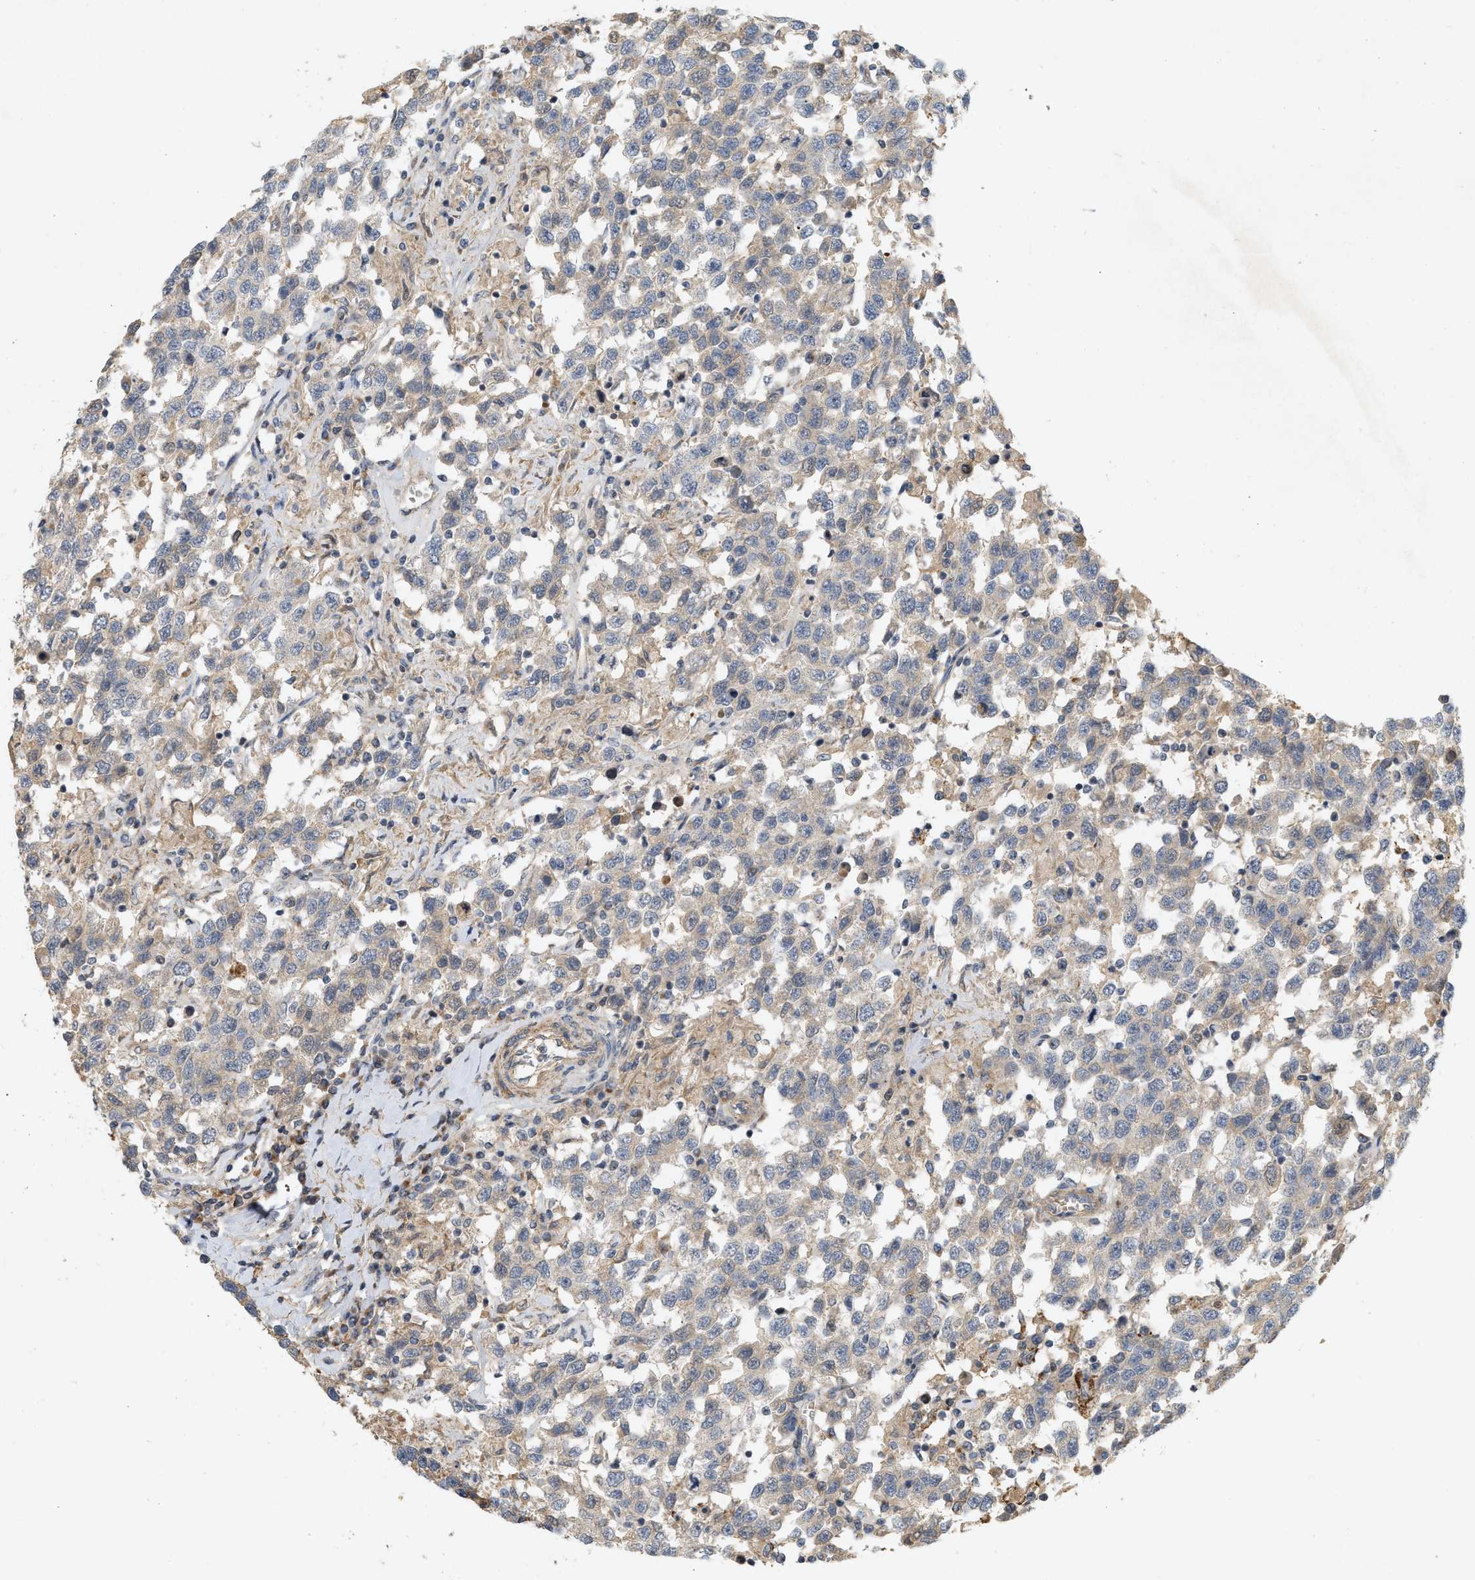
{"staining": {"intensity": "moderate", "quantity": ">75%", "location": "cytoplasmic/membranous"}, "tissue": "testis cancer", "cell_type": "Tumor cells", "image_type": "cancer", "snomed": [{"axis": "morphology", "description": "Seminoma, NOS"}, {"axis": "topography", "description": "Testis"}], "caption": "Protein staining by immunohistochemistry (IHC) demonstrates moderate cytoplasmic/membranous positivity in approximately >75% of tumor cells in testis seminoma.", "gene": "F8", "patient": {"sex": "male", "age": 41}}